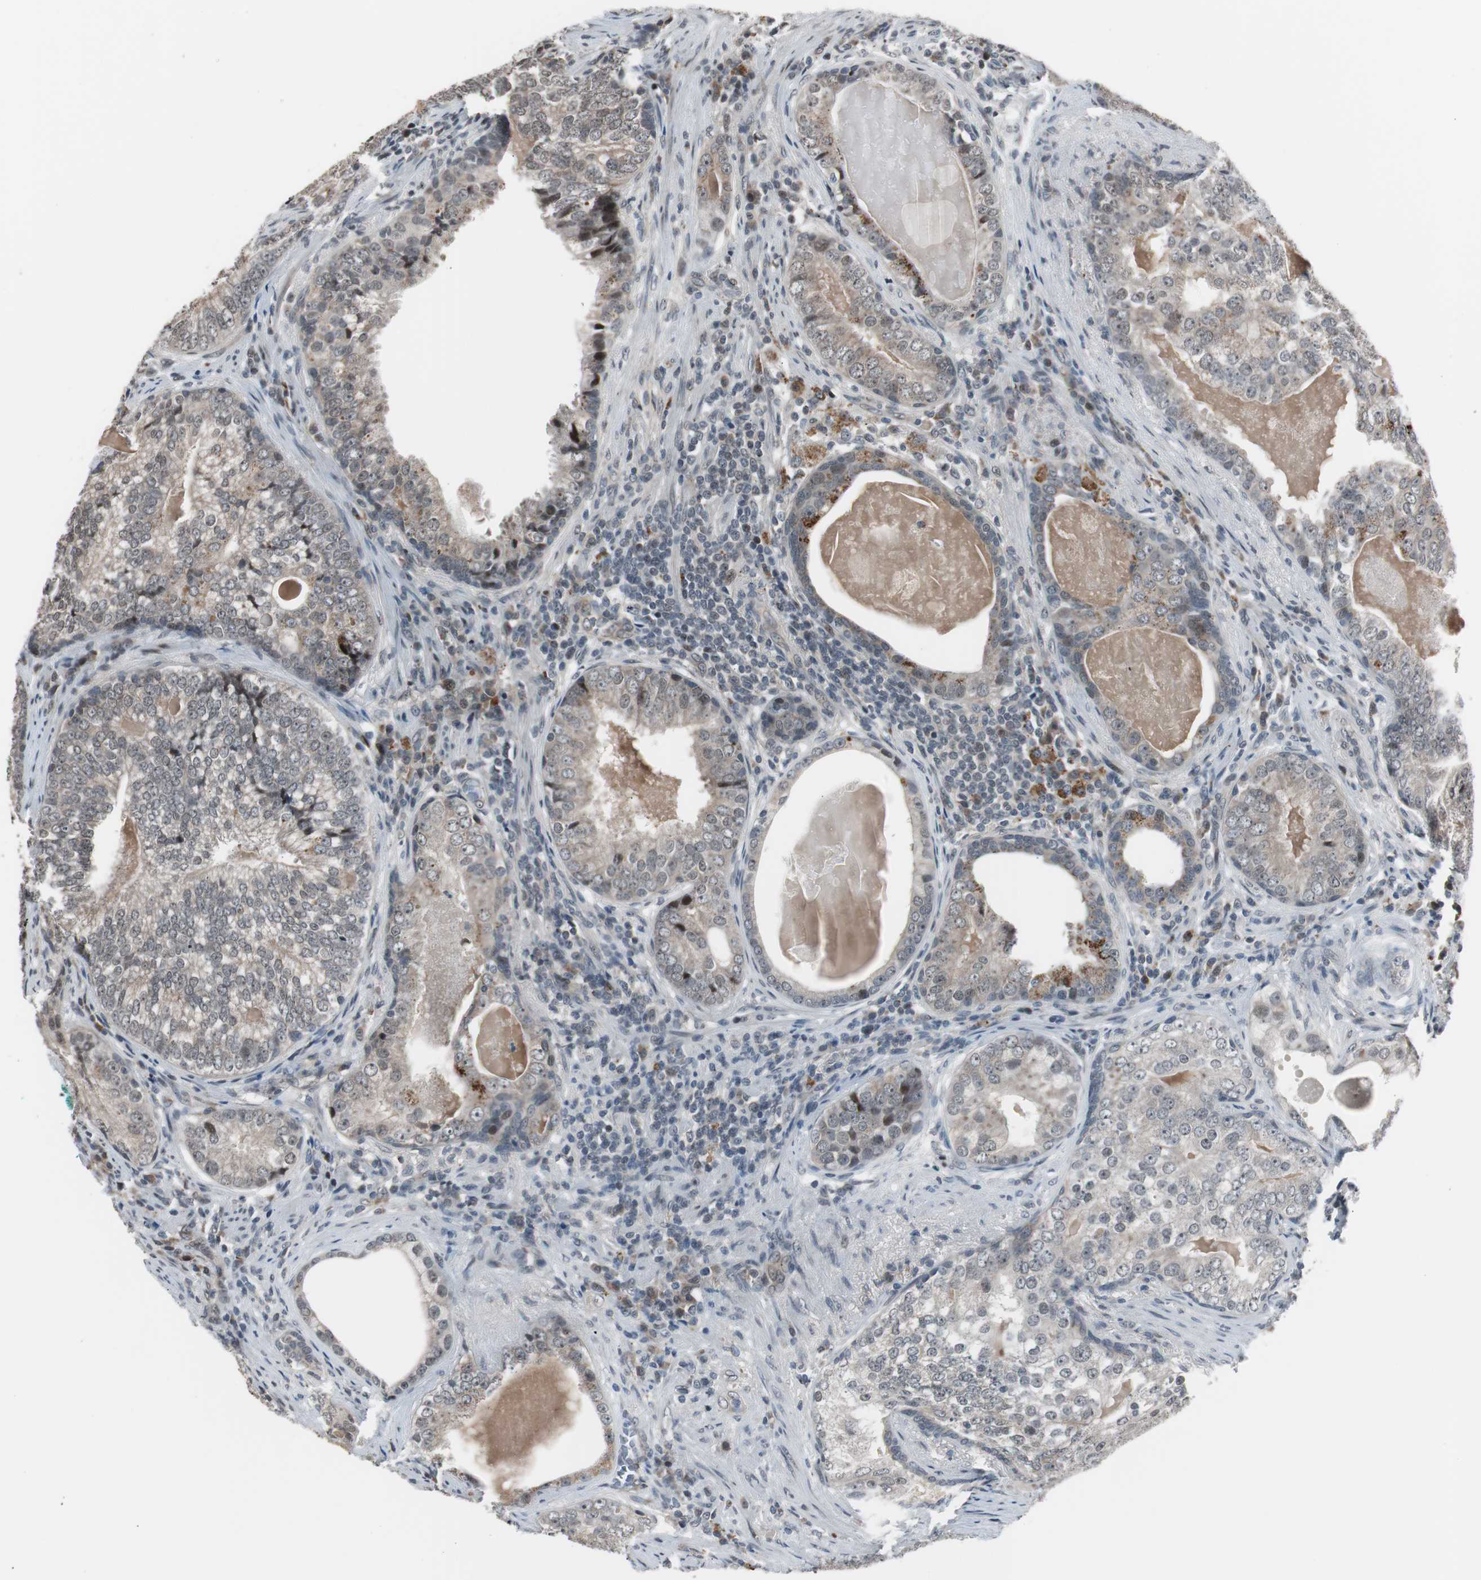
{"staining": {"intensity": "weak", "quantity": "25%-75%", "location": "cytoplasmic/membranous"}, "tissue": "prostate cancer", "cell_type": "Tumor cells", "image_type": "cancer", "snomed": [{"axis": "morphology", "description": "Adenocarcinoma, High grade"}, {"axis": "topography", "description": "Prostate"}], "caption": "Approximately 25%-75% of tumor cells in prostate cancer show weak cytoplasmic/membranous protein staining as visualized by brown immunohistochemical staining.", "gene": "BOLA1", "patient": {"sex": "male", "age": 66}}